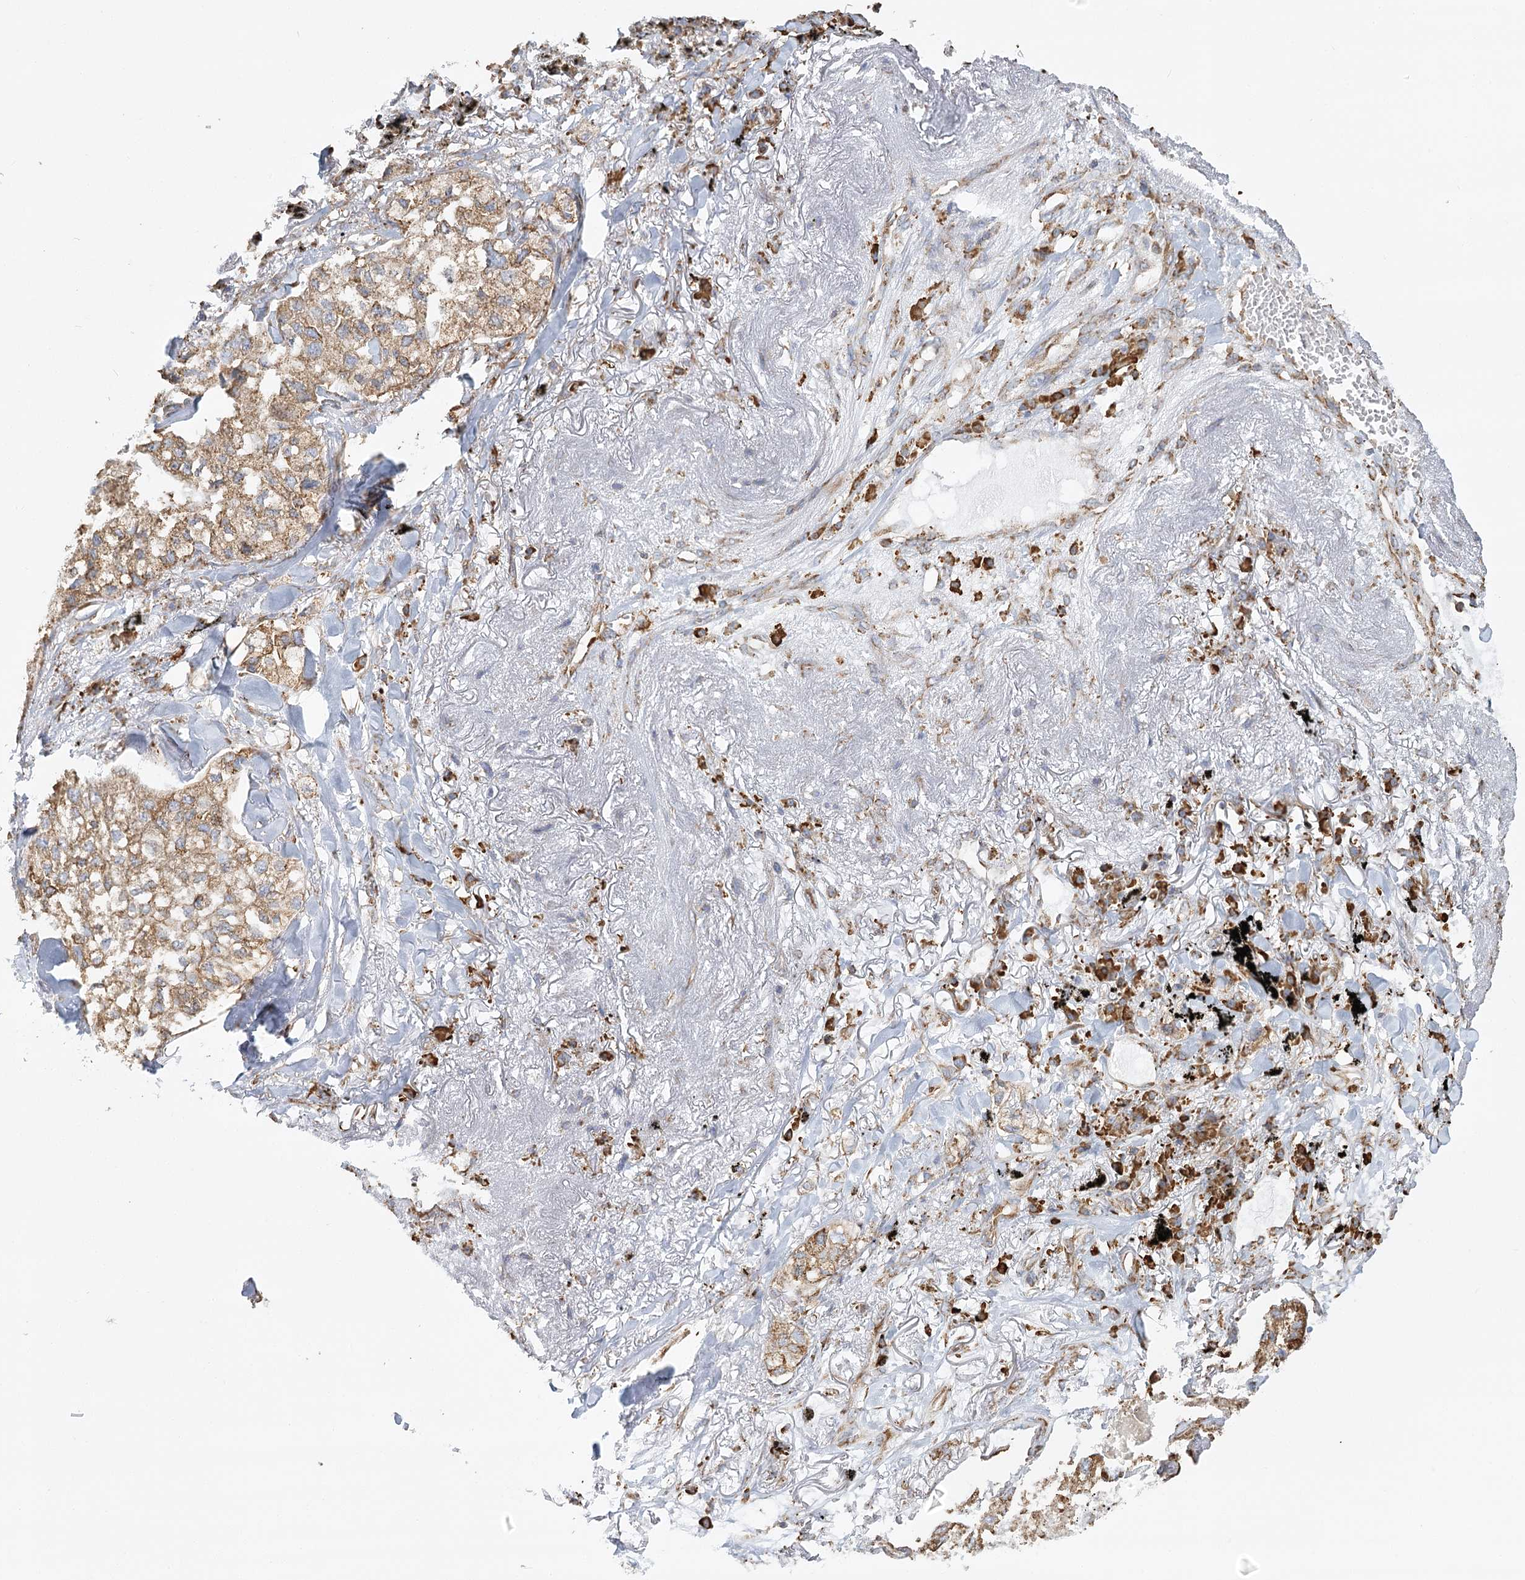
{"staining": {"intensity": "weak", "quantity": ">75%", "location": "cytoplasmic/membranous"}, "tissue": "lung cancer", "cell_type": "Tumor cells", "image_type": "cancer", "snomed": [{"axis": "morphology", "description": "Adenocarcinoma, NOS"}, {"axis": "topography", "description": "Lung"}], "caption": "Brown immunohistochemical staining in human lung cancer reveals weak cytoplasmic/membranous staining in approximately >75% of tumor cells.", "gene": "TAS1R1", "patient": {"sex": "male", "age": 65}}